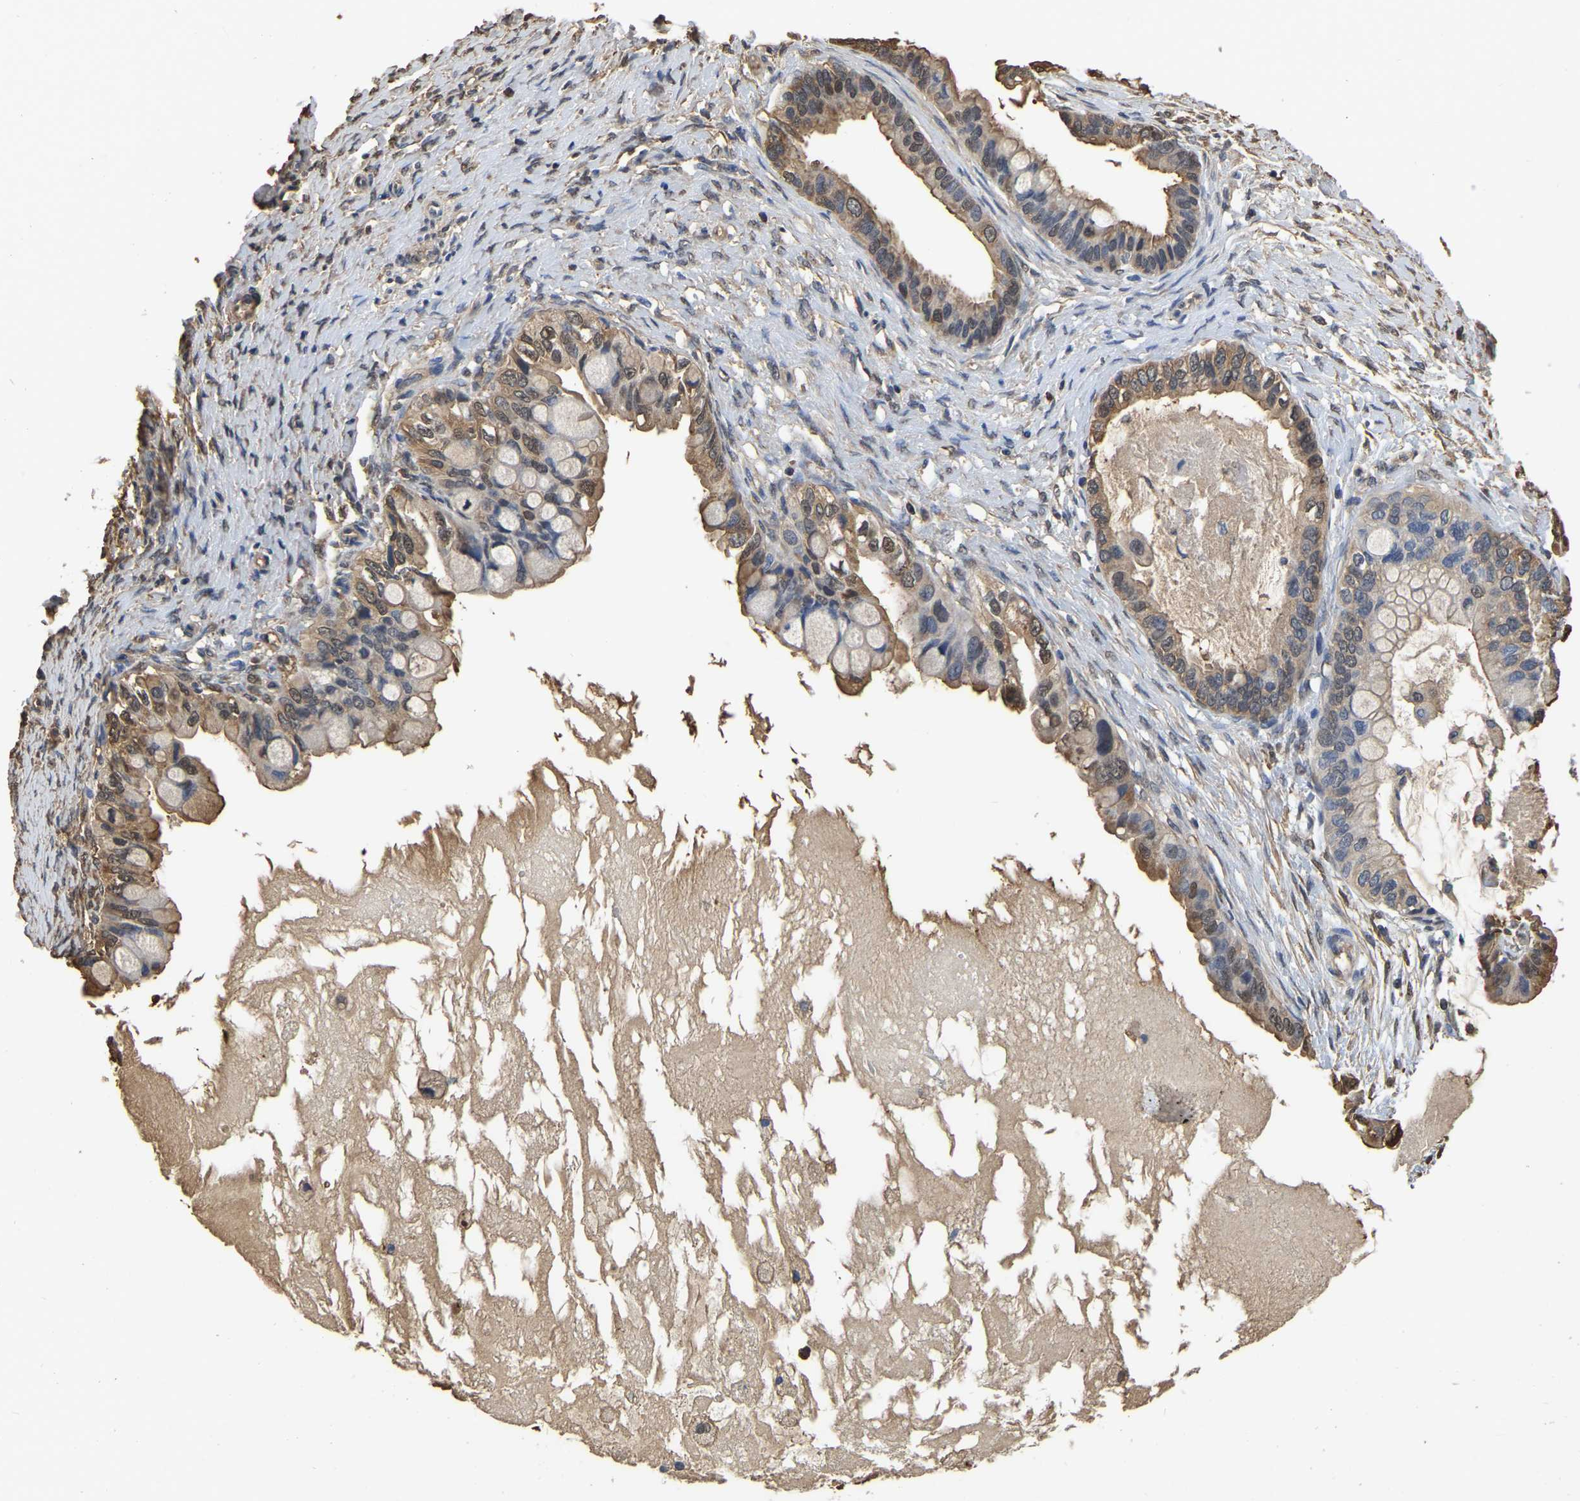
{"staining": {"intensity": "moderate", "quantity": "25%-75%", "location": "cytoplasmic/membranous"}, "tissue": "ovarian cancer", "cell_type": "Tumor cells", "image_type": "cancer", "snomed": [{"axis": "morphology", "description": "Cystadenocarcinoma, mucinous, NOS"}, {"axis": "topography", "description": "Ovary"}], "caption": "Ovarian cancer tissue shows moderate cytoplasmic/membranous positivity in about 25%-75% of tumor cells, visualized by immunohistochemistry.", "gene": "LDHB", "patient": {"sex": "female", "age": 80}}